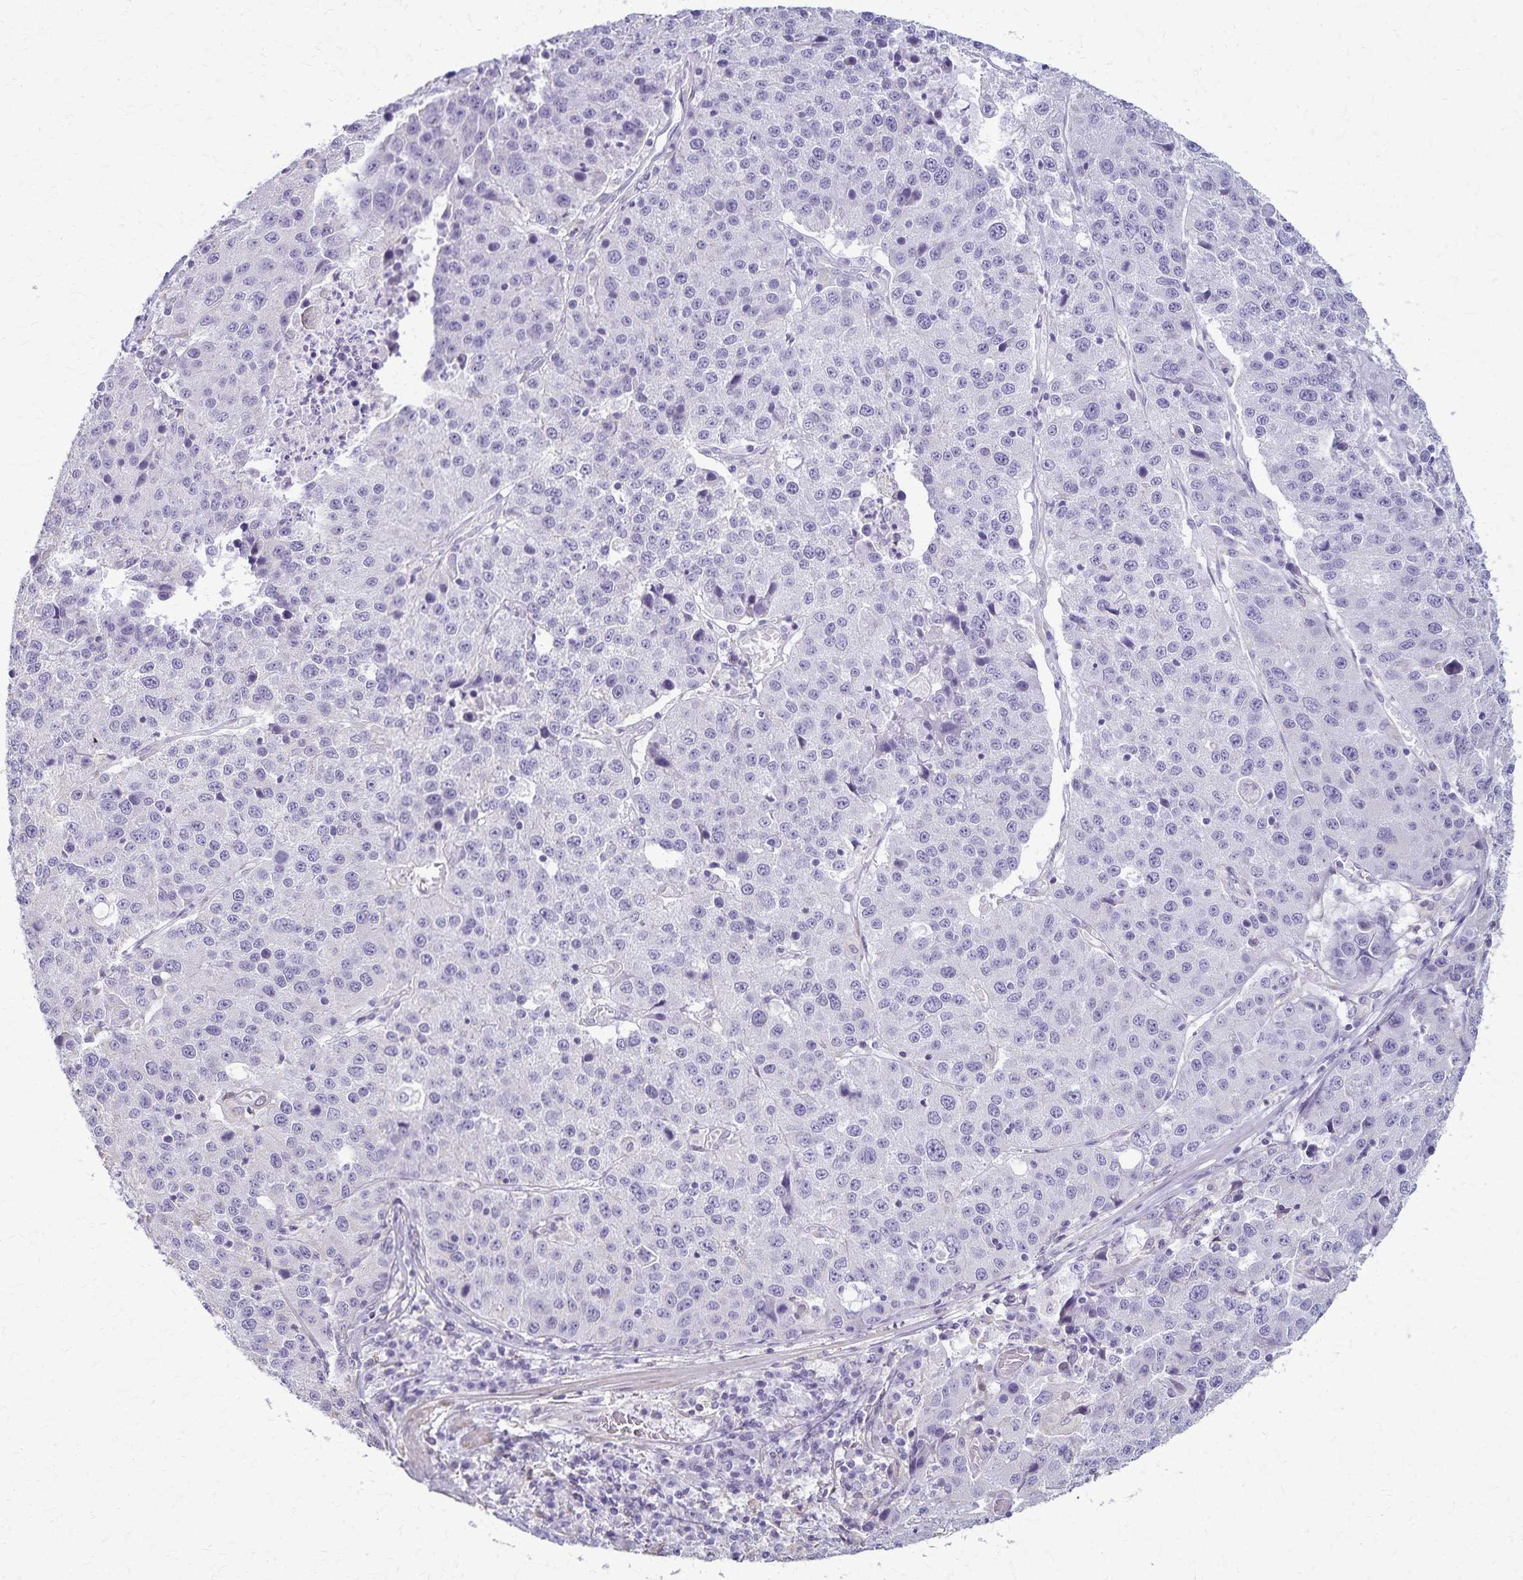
{"staining": {"intensity": "negative", "quantity": "none", "location": "none"}, "tissue": "stomach cancer", "cell_type": "Tumor cells", "image_type": "cancer", "snomed": [{"axis": "morphology", "description": "Adenocarcinoma, NOS"}, {"axis": "topography", "description": "Stomach"}], "caption": "This is an immunohistochemistry micrograph of stomach cancer. There is no expression in tumor cells.", "gene": "KISS1", "patient": {"sex": "male", "age": 71}}